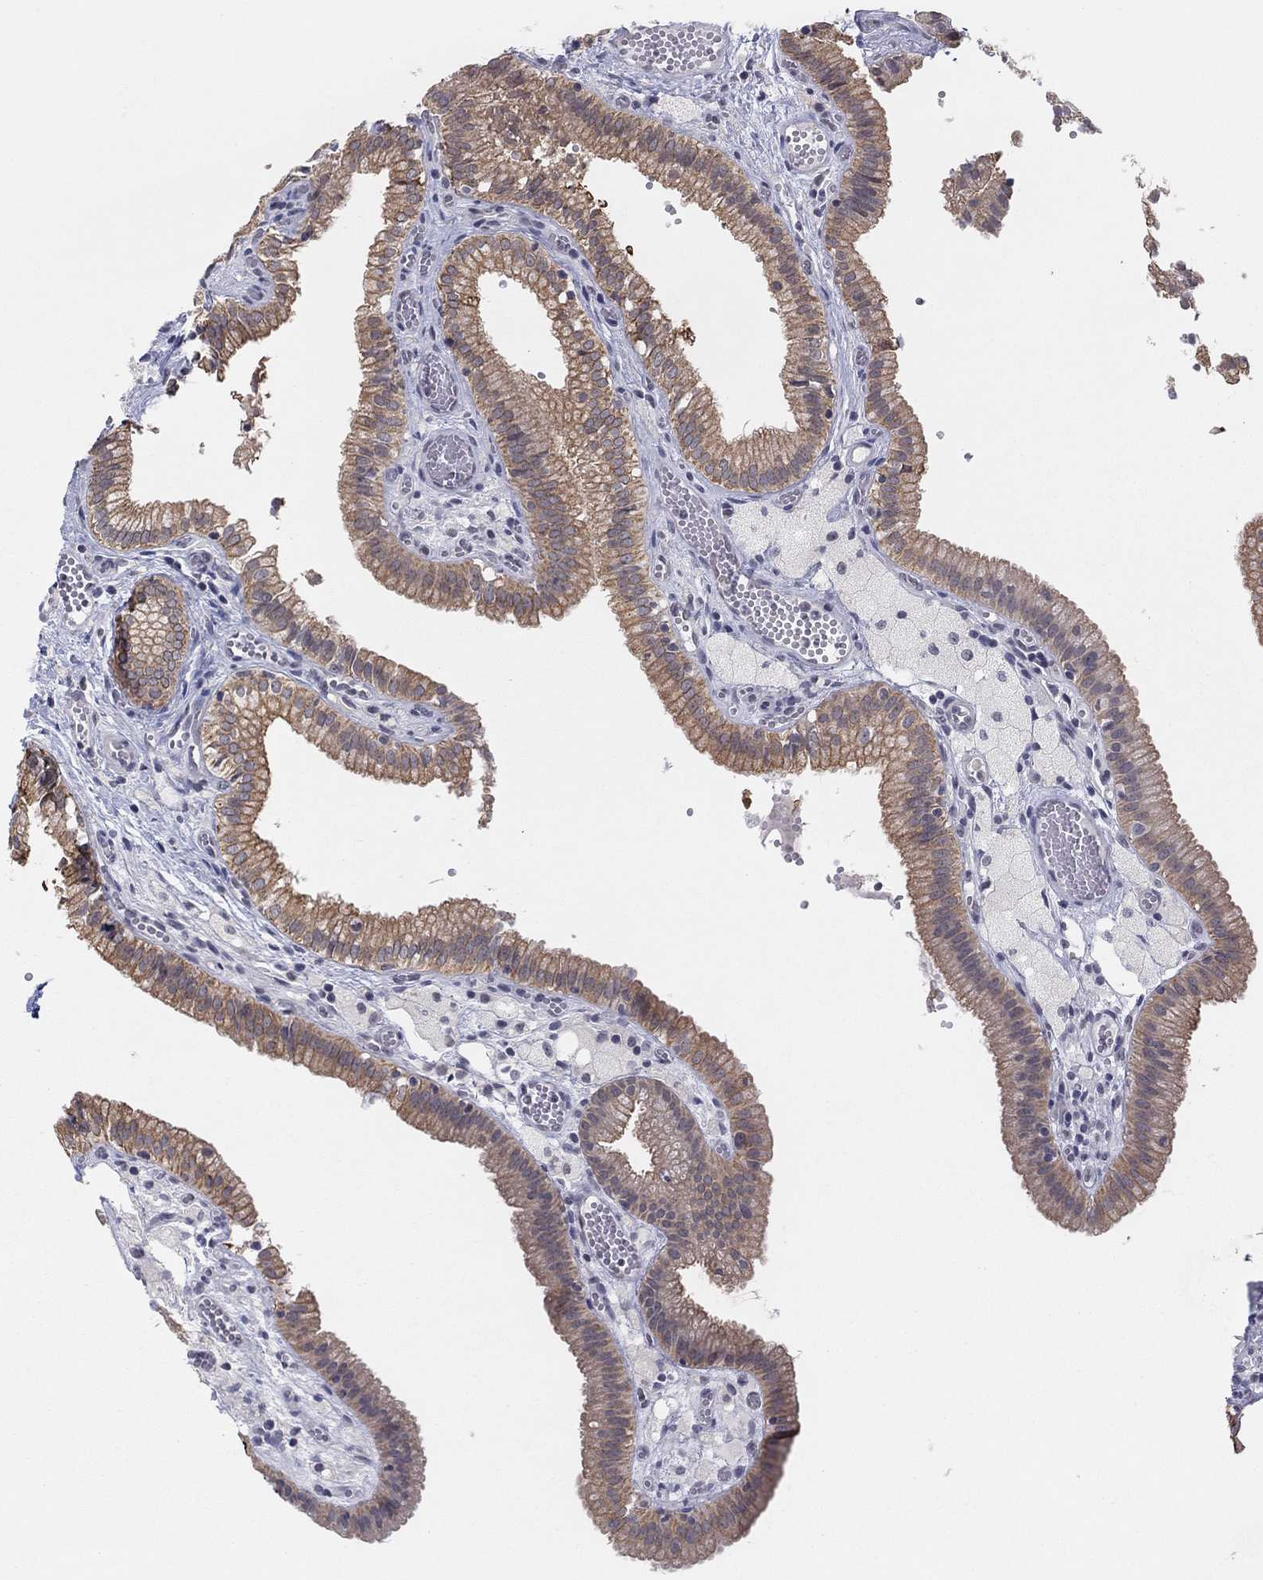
{"staining": {"intensity": "moderate", "quantity": "25%-75%", "location": "cytoplasmic/membranous"}, "tissue": "gallbladder", "cell_type": "Glandular cells", "image_type": "normal", "snomed": [{"axis": "morphology", "description": "Normal tissue, NOS"}, {"axis": "topography", "description": "Gallbladder"}], "caption": "Immunohistochemistry (DAB (3,3'-diaminobenzidine)) staining of normal gallbladder shows moderate cytoplasmic/membranous protein expression in approximately 25%-75% of glandular cells.", "gene": "SLC22A2", "patient": {"sex": "female", "age": 24}}